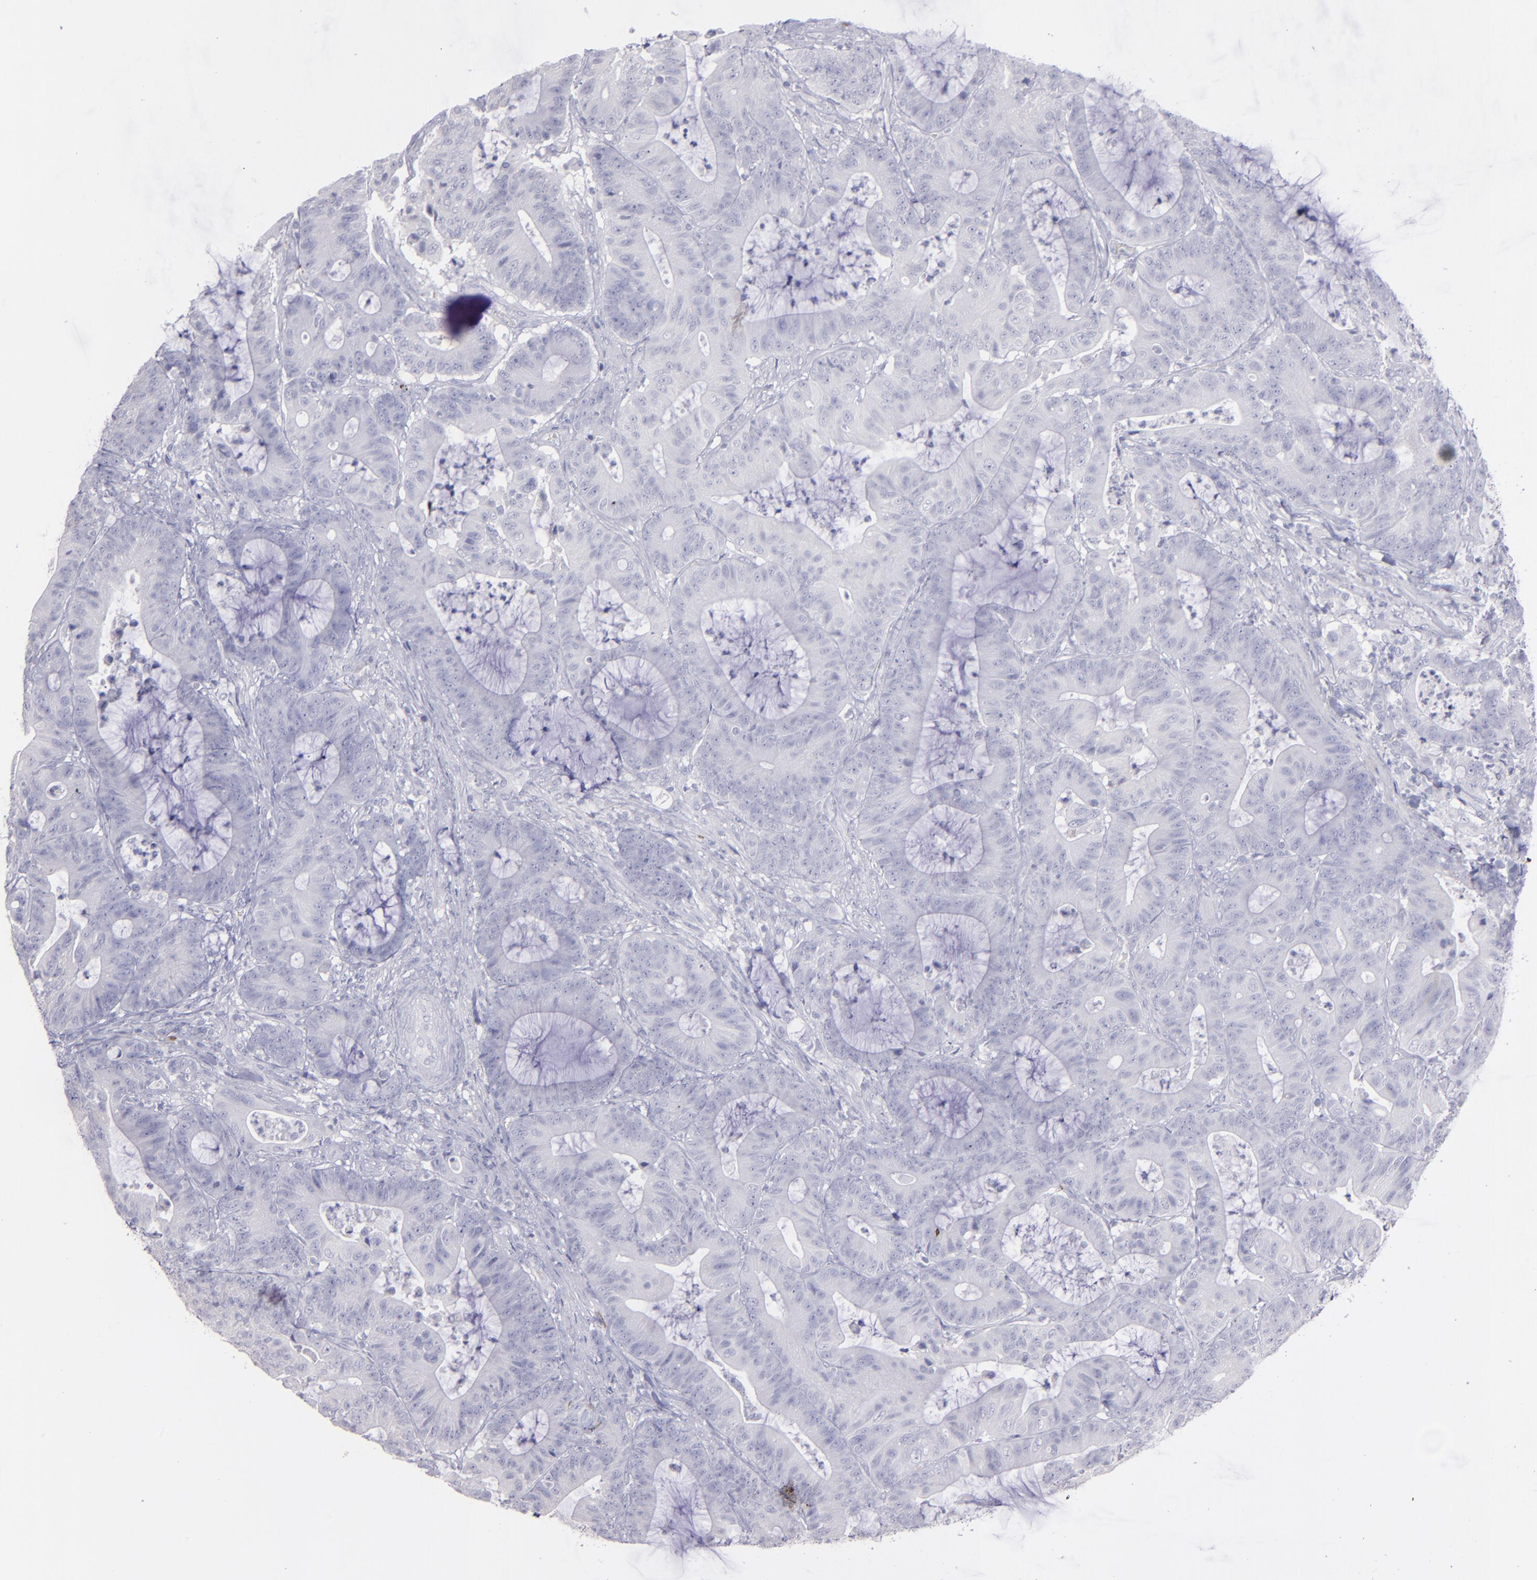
{"staining": {"intensity": "negative", "quantity": "none", "location": "none"}, "tissue": "colorectal cancer", "cell_type": "Tumor cells", "image_type": "cancer", "snomed": [{"axis": "morphology", "description": "Adenocarcinoma, NOS"}, {"axis": "topography", "description": "Colon"}], "caption": "Histopathology image shows no significant protein expression in tumor cells of colorectal adenocarcinoma.", "gene": "SNAP25", "patient": {"sex": "female", "age": 84}}